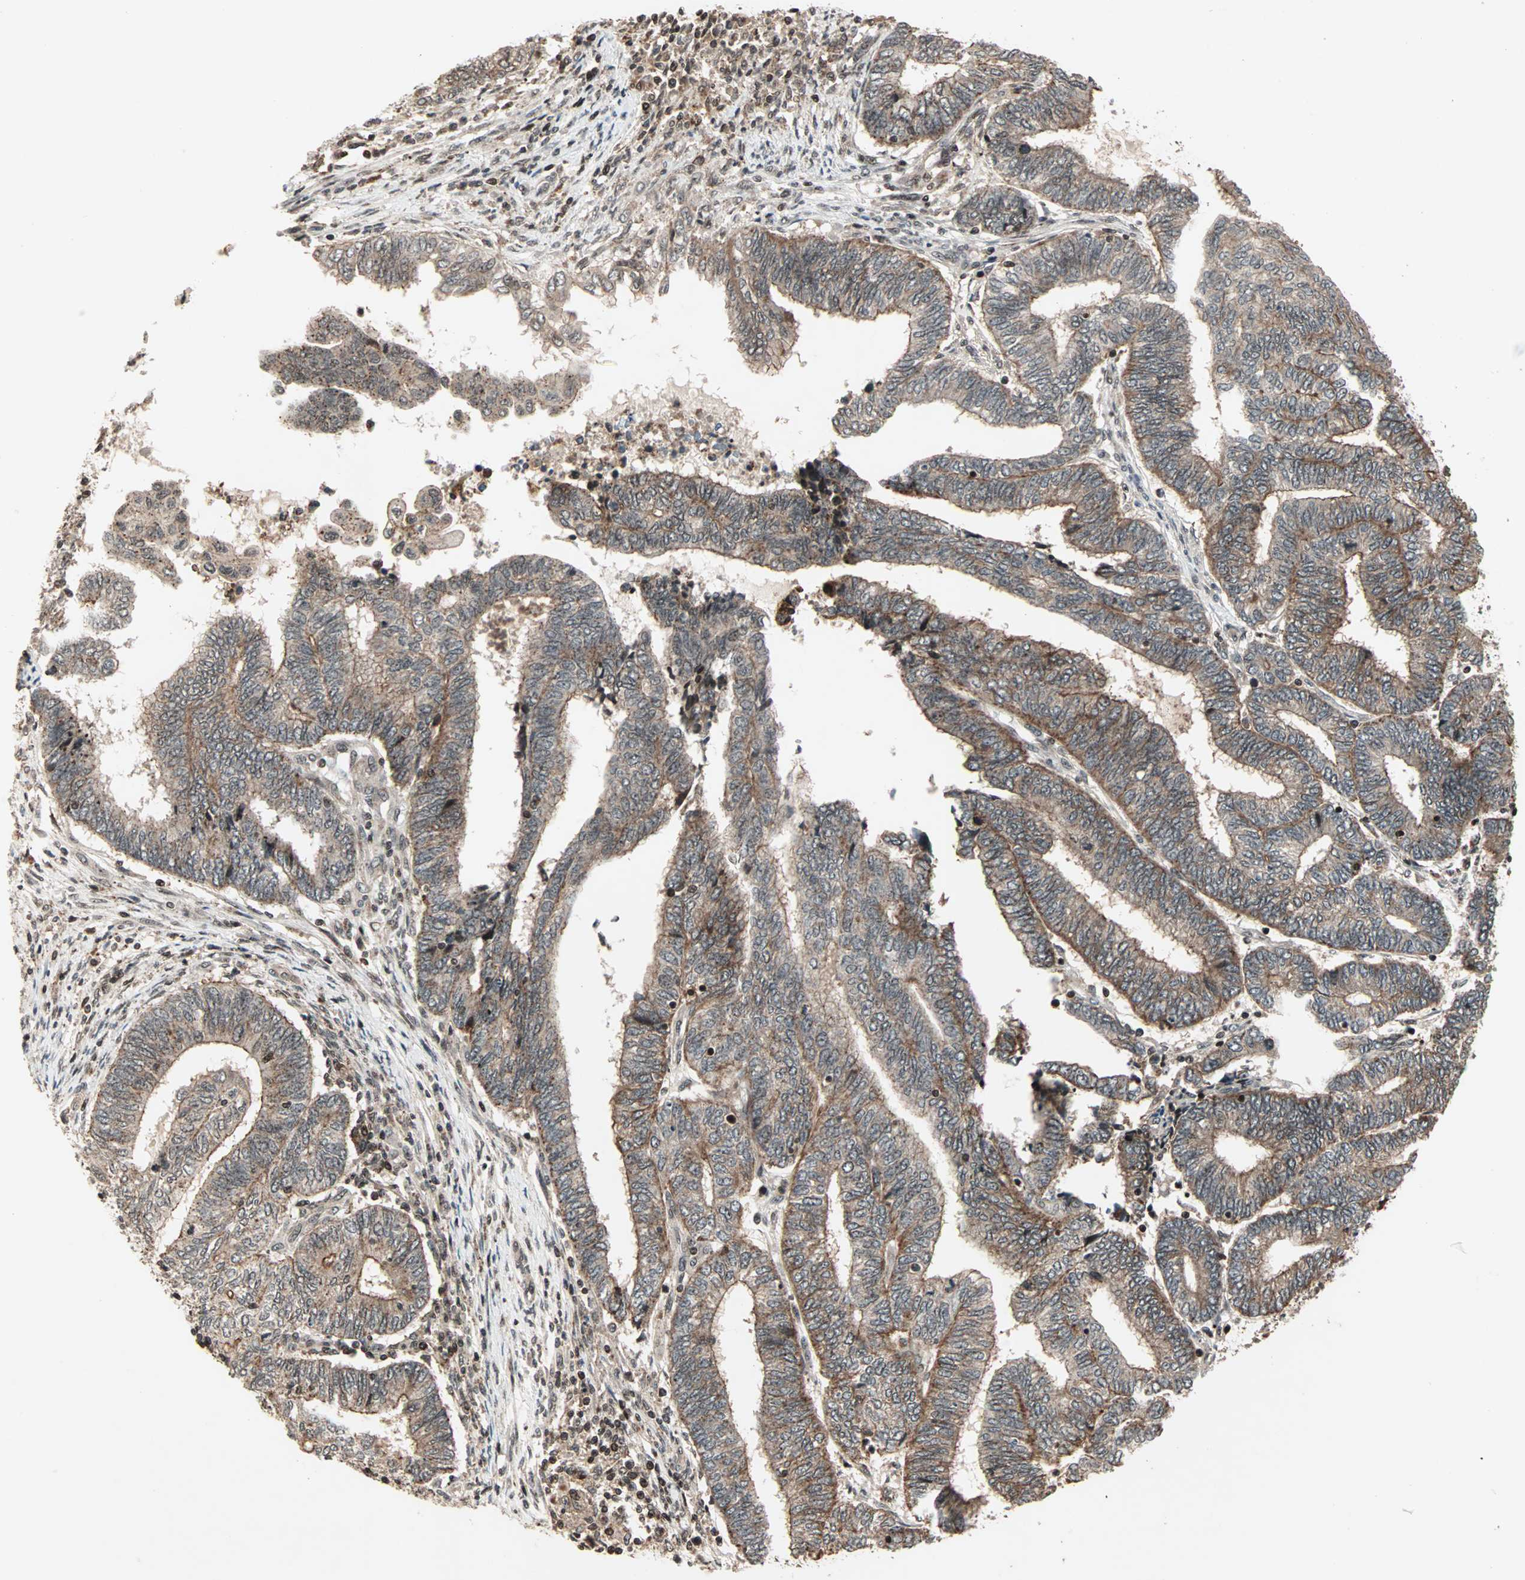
{"staining": {"intensity": "strong", "quantity": ">75%", "location": "cytoplasmic/membranous,nuclear"}, "tissue": "endometrial cancer", "cell_type": "Tumor cells", "image_type": "cancer", "snomed": [{"axis": "morphology", "description": "Adenocarcinoma, NOS"}, {"axis": "topography", "description": "Uterus"}, {"axis": "topography", "description": "Endometrium"}], "caption": "Protein expression analysis of adenocarcinoma (endometrial) displays strong cytoplasmic/membranous and nuclear staining in approximately >75% of tumor cells.", "gene": "ZBED9", "patient": {"sex": "female", "age": 70}}